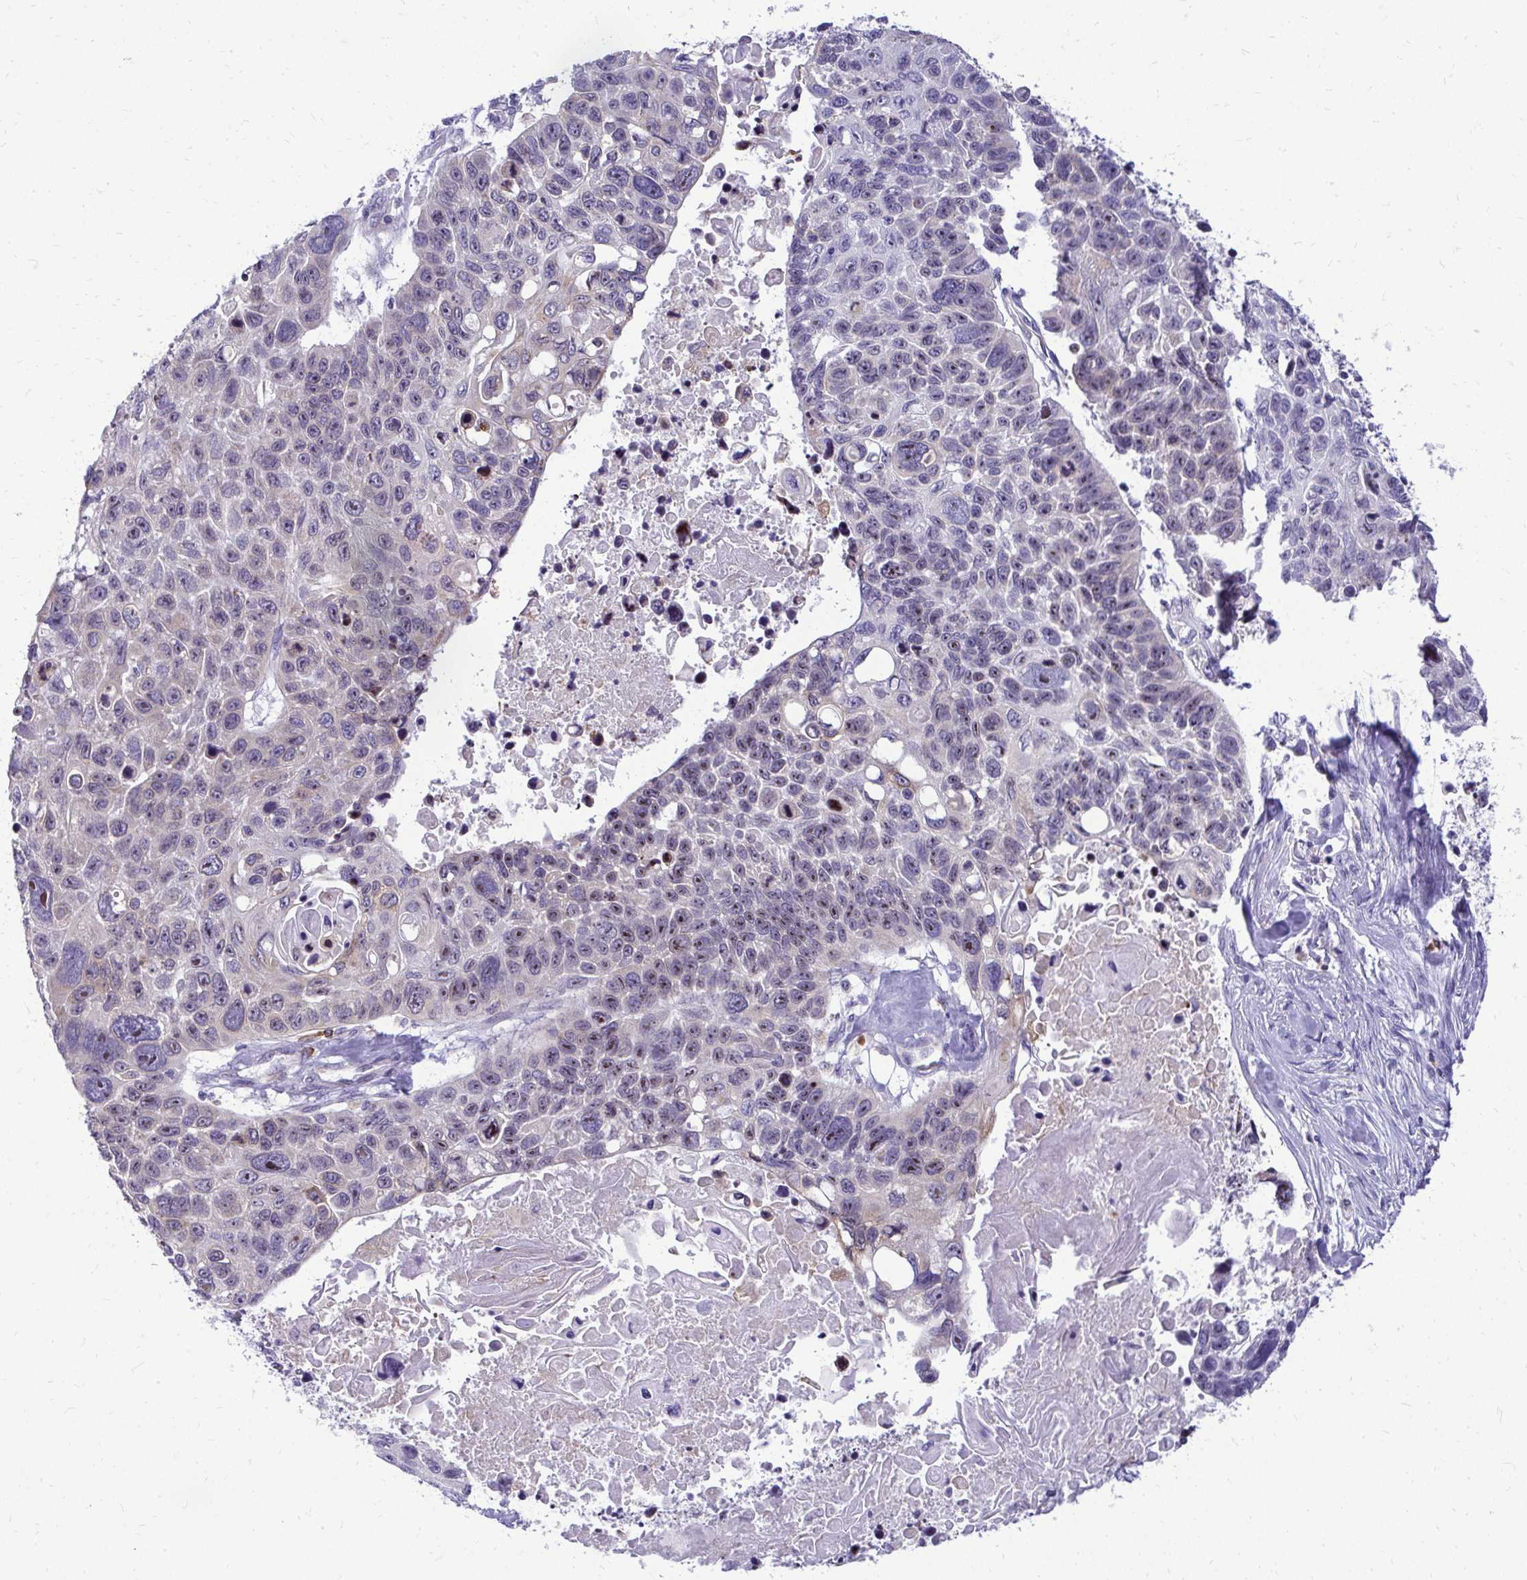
{"staining": {"intensity": "moderate", "quantity": "<25%", "location": "nuclear"}, "tissue": "lung cancer", "cell_type": "Tumor cells", "image_type": "cancer", "snomed": [{"axis": "morphology", "description": "Squamous cell carcinoma, NOS"}, {"axis": "topography", "description": "Lung"}], "caption": "Brown immunohistochemical staining in human lung cancer (squamous cell carcinoma) shows moderate nuclear positivity in about <25% of tumor cells. (brown staining indicates protein expression, while blue staining denotes nuclei).", "gene": "NIFK", "patient": {"sex": "male", "age": 62}}